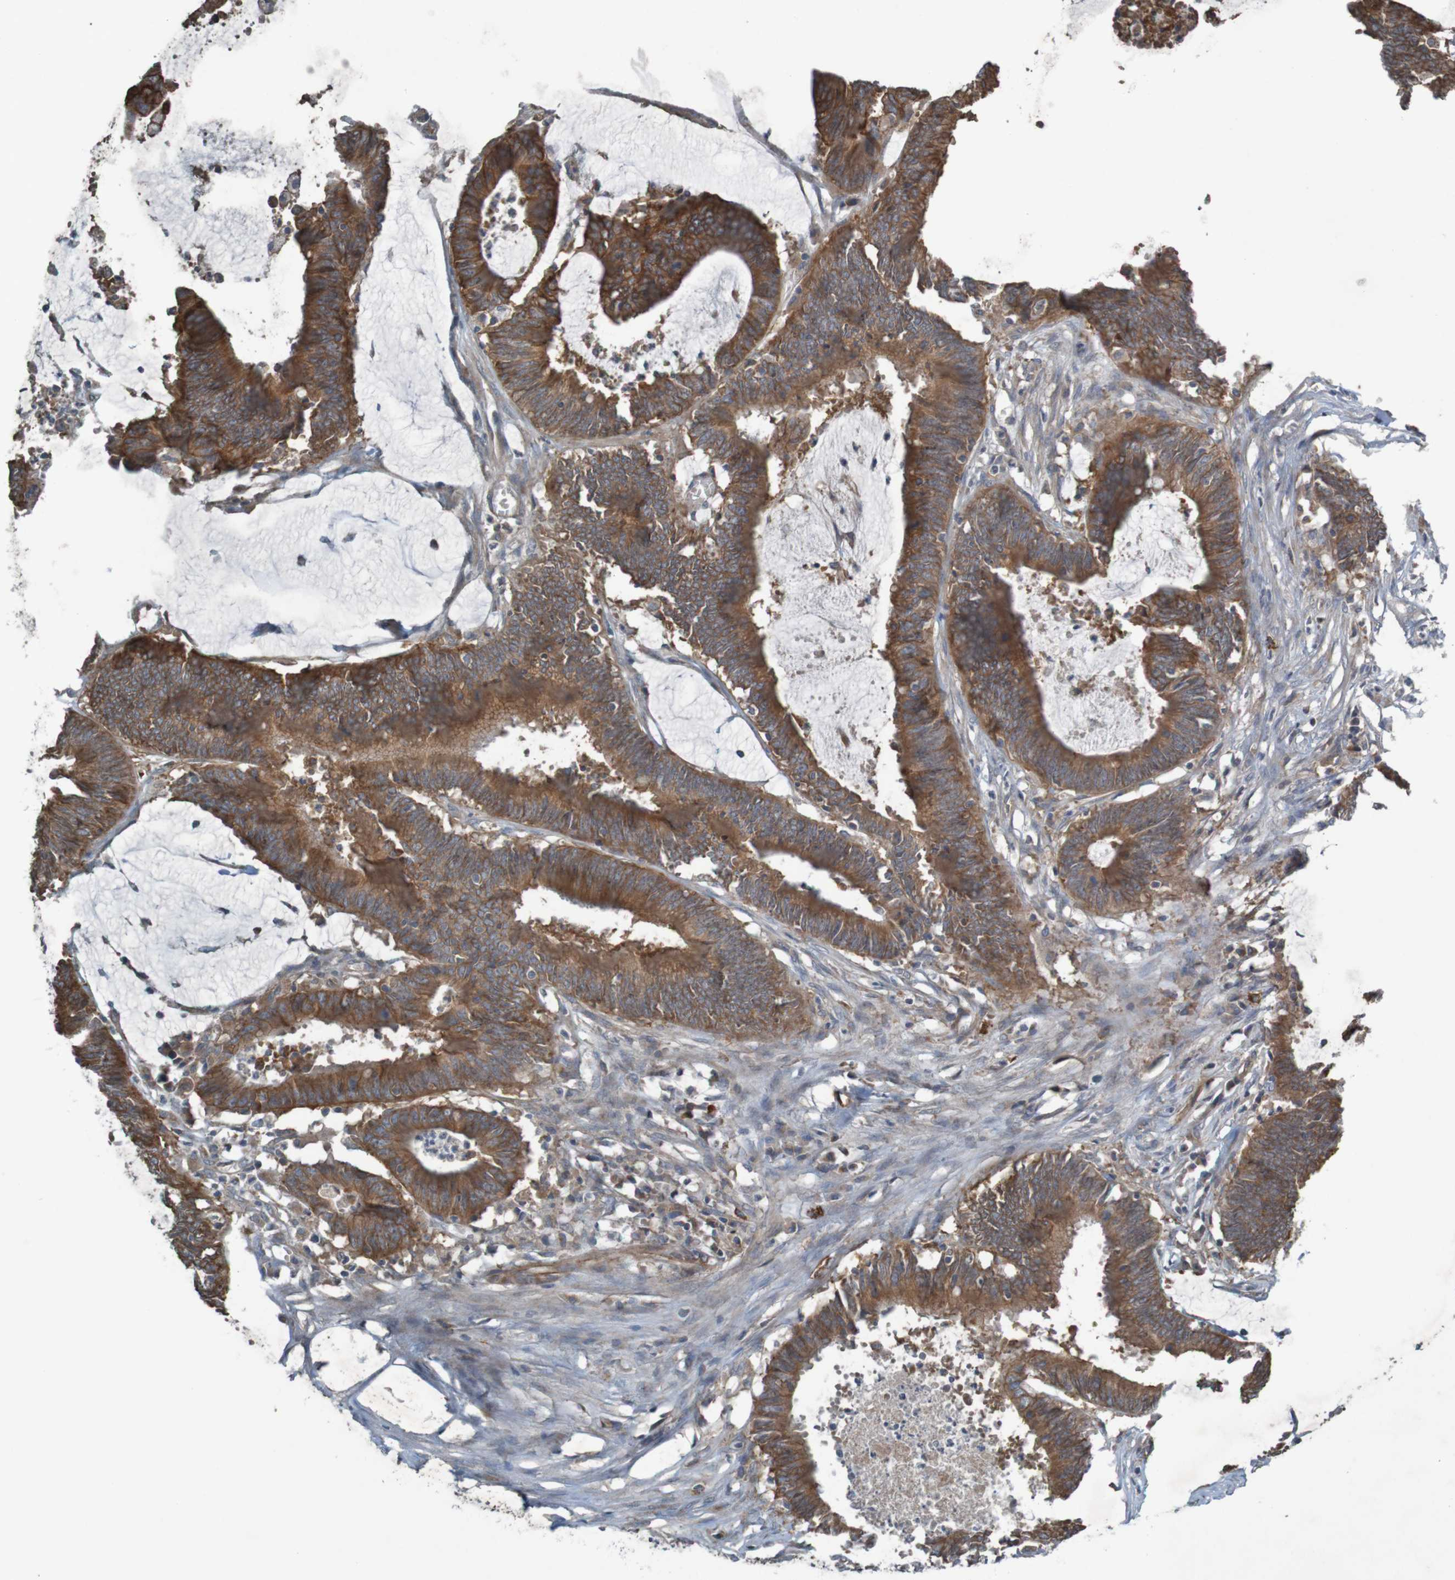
{"staining": {"intensity": "moderate", "quantity": ">75%", "location": "cytoplasmic/membranous"}, "tissue": "colorectal cancer", "cell_type": "Tumor cells", "image_type": "cancer", "snomed": [{"axis": "morphology", "description": "Adenocarcinoma, NOS"}, {"axis": "topography", "description": "Rectum"}], "caption": "This micrograph reveals immunohistochemistry staining of human adenocarcinoma (colorectal), with medium moderate cytoplasmic/membranous positivity in about >75% of tumor cells.", "gene": "B3GAT2", "patient": {"sex": "female", "age": 66}}